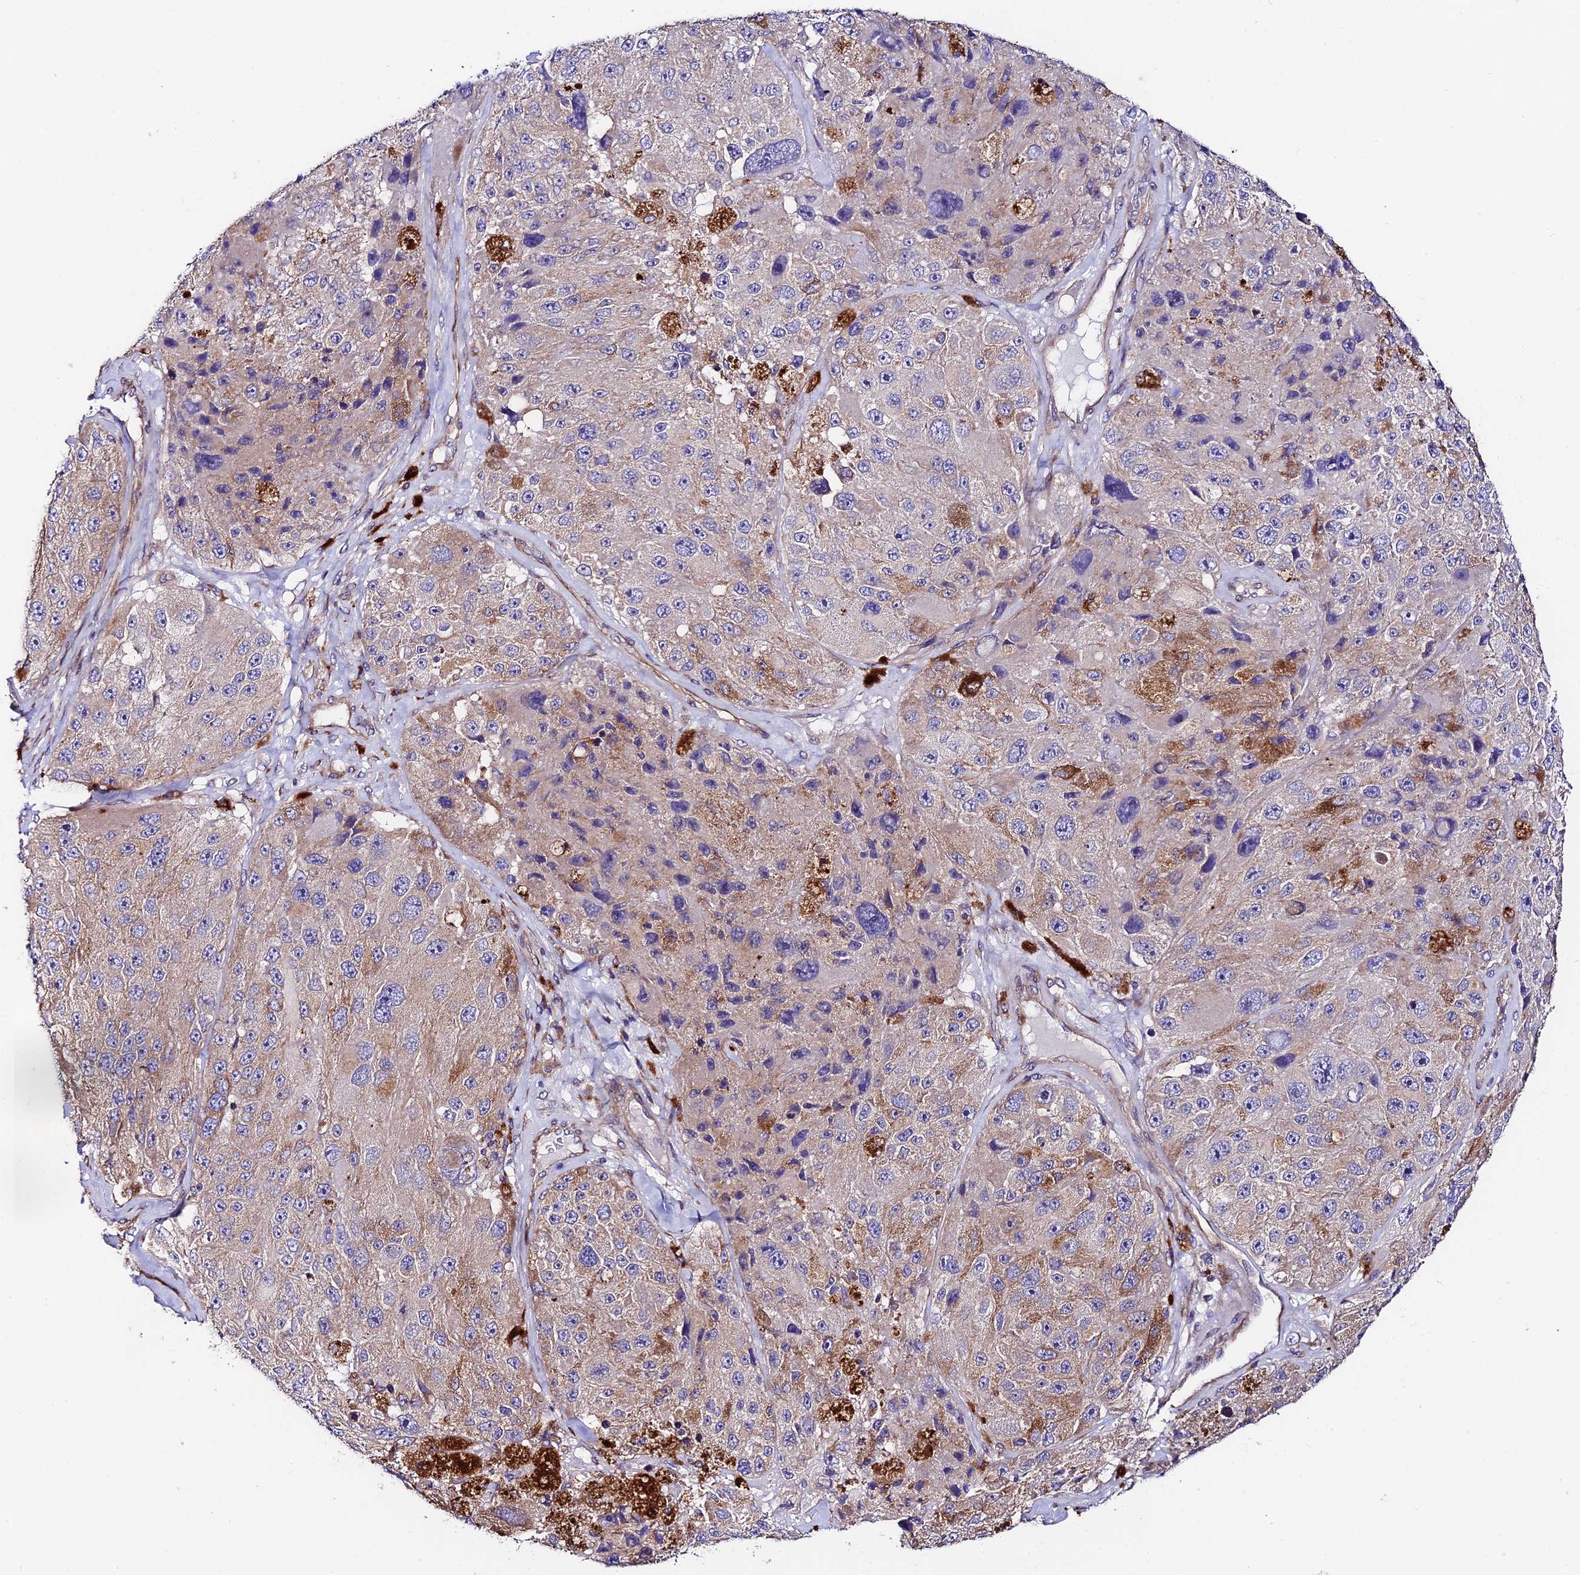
{"staining": {"intensity": "weak", "quantity": "25%-75%", "location": "cytoplasmic/membranous"}, "tissue": "melanoma", "cell_type": "Tumor cells", "image_type": "cancer", "snomed": [{"axis": "morphology", "description": "Malignant melanoma, Metastatic site"}, {"axis": "topography", "description": "Lymph node"}], "caption": "The micrograph shows immunohistochemical staining of malignant melanoma (metastatic site). There is weak cytoplasmic/membranous staining is appreciated in about 25%-75% of tumor cells.", "gene": "VPS13C", "patient": {"sex": "male", "age": 62}}